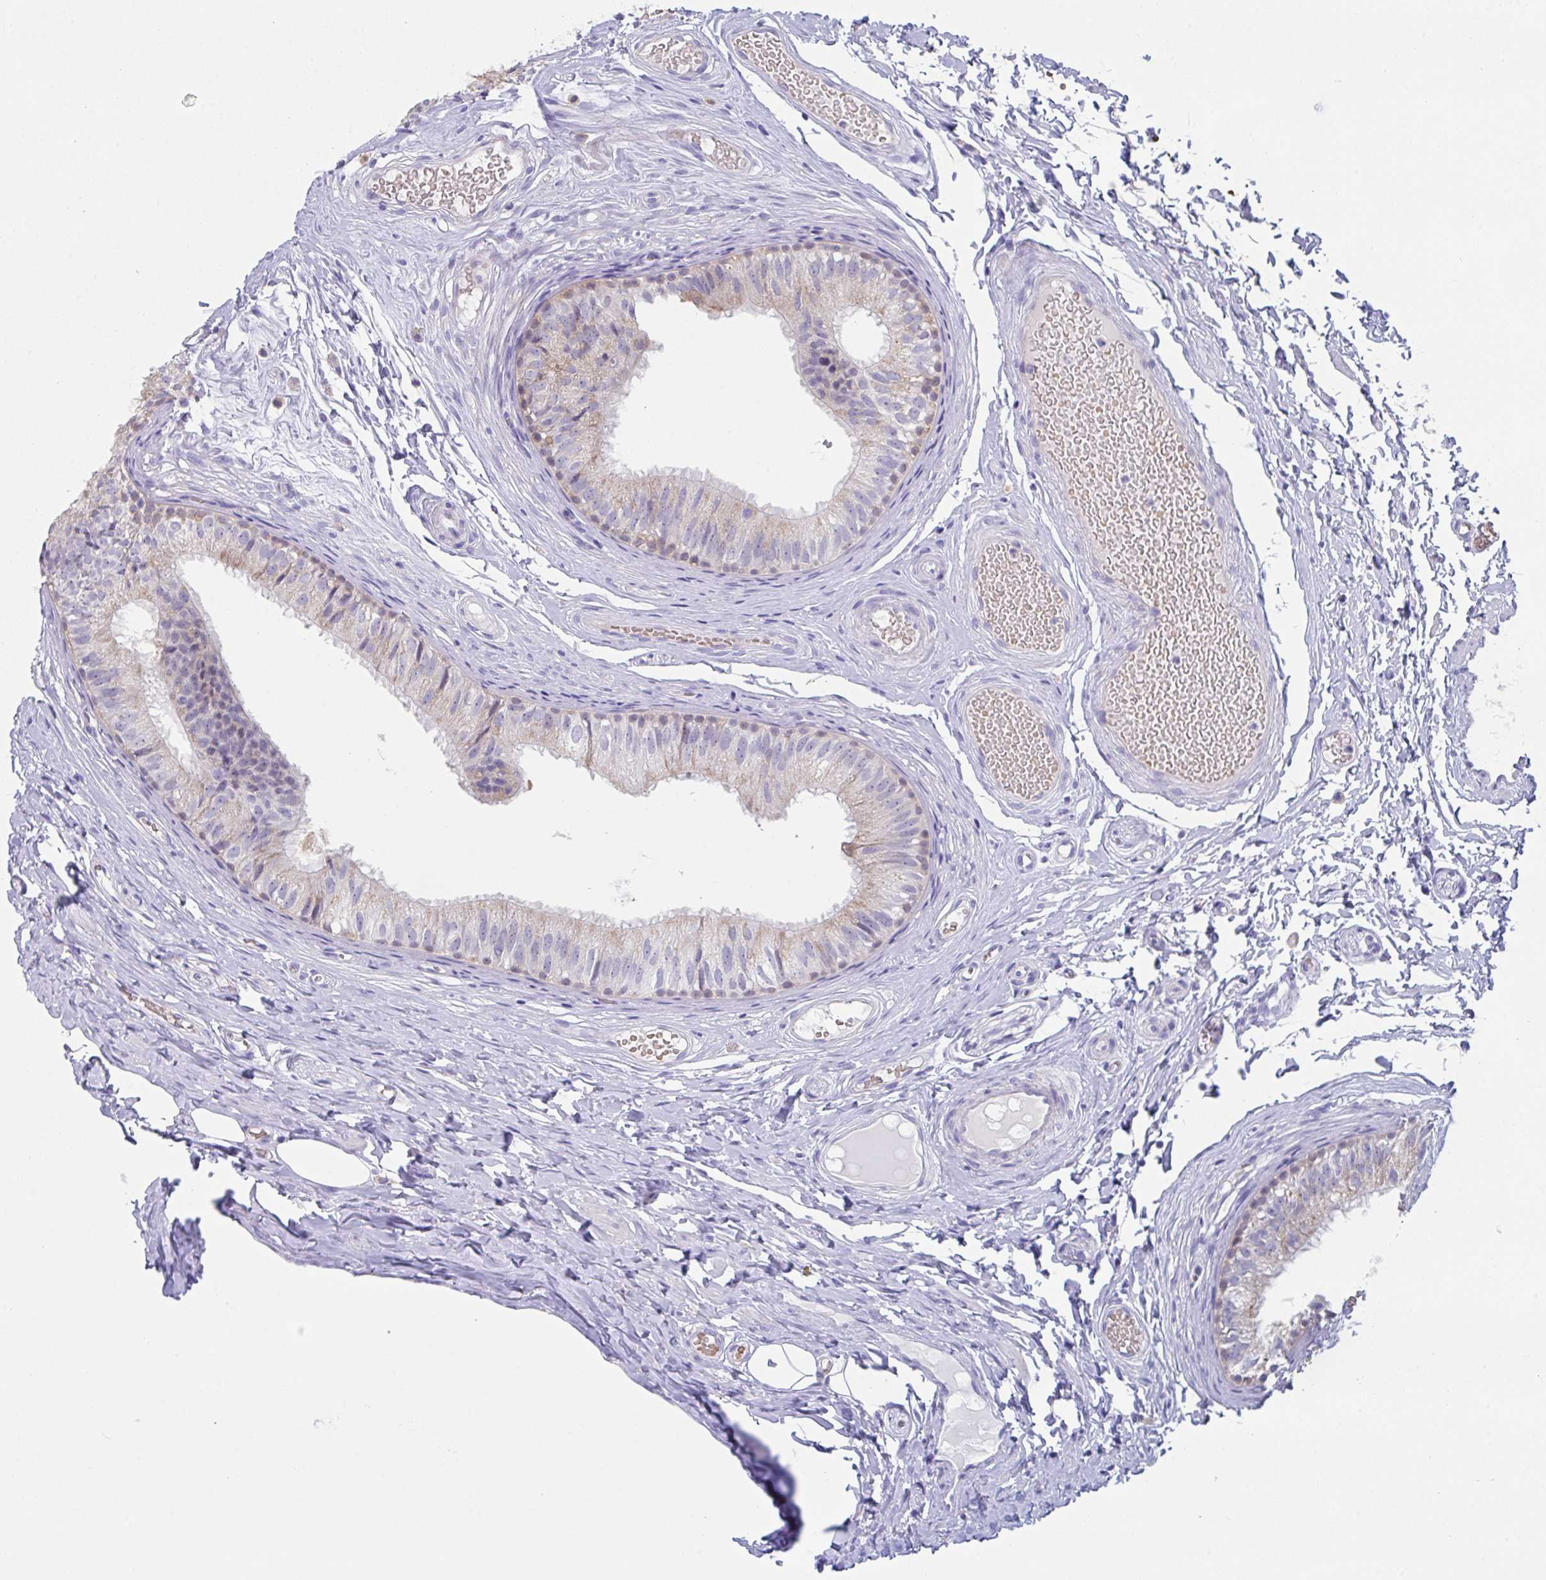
{"staining": {"intensity": "weak", "quantity": "25%-75%", "location": "cytoplasmic/membranous"}, "tissue": "epididymis", "cell_type": "Glandular cells", "image_type": "normal", "snomed": [{"axis": "morphology", "description": "Normal tissue, NOS"}, {"axis": "morphology", "description": "Seminoma, NOS"}, {"axis": "topography", "description": "Testis"}, {"axis": "topography", "description": "Epididymis"}], "caption": "DAB (3,3'-diaminobenzidine) immunohistochemical staining of benign epididymis demonstrates weak cytoplasmic/membranous protein positivity in approximately 25%-75% of glandular cells.", "gene": "TFAP2C", "patient": {"sex": "male", "age": 34}}